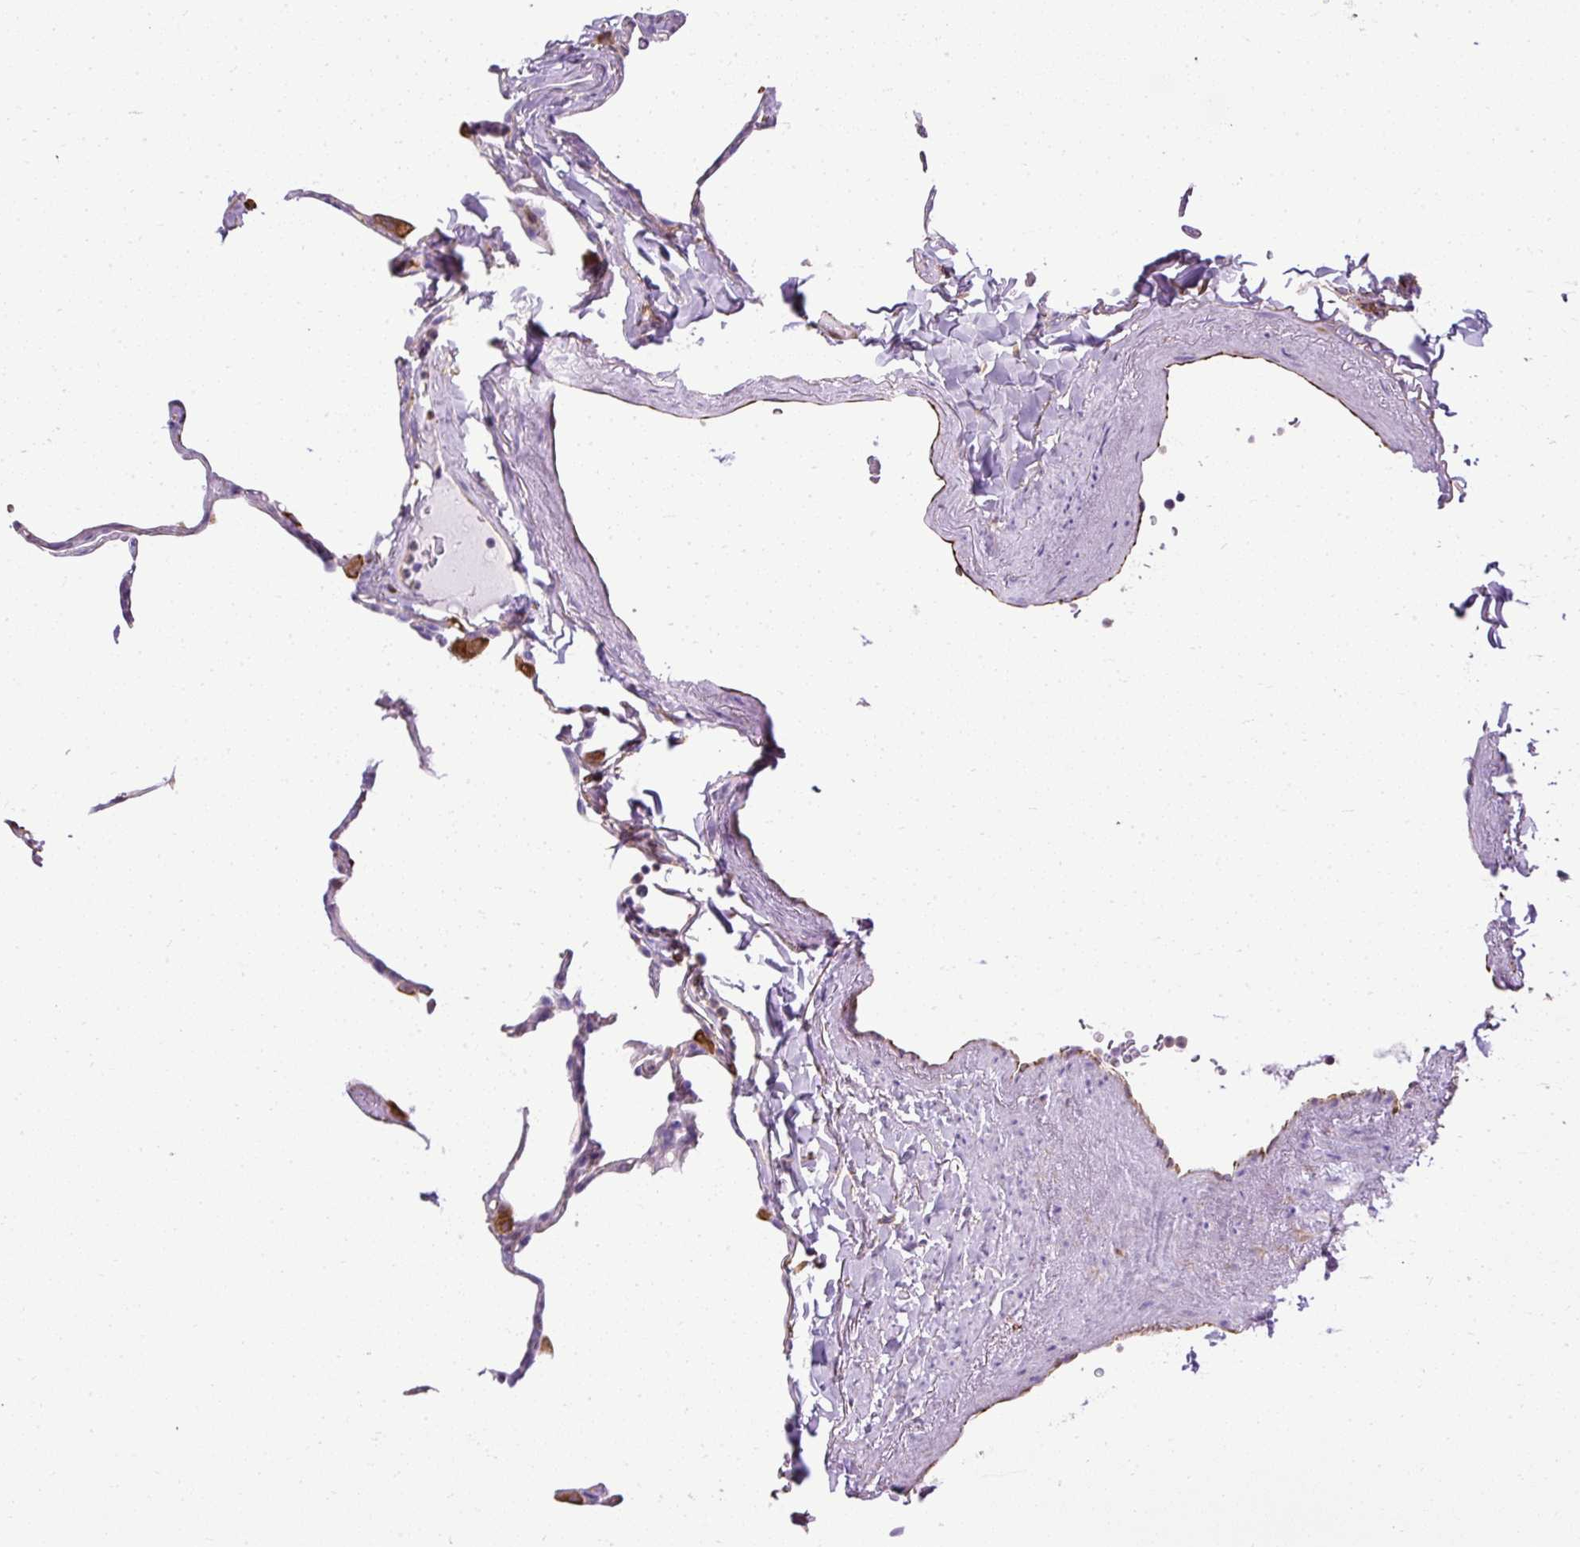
{"staining": {"intensity": "negative", "quantity": "none", "location": "none"}, "tissue": "lung", "cell_type": "Alveolar cells", "image_type": "normal", "snomed": [{"axis": "morphology", "description": "Normal tissue, NOS"}, {"axis": "topography", "description": "Lung"}], "caption": "The immunohistochemistry micrograph has no significant expression in alveolar cells of lung.", "gene": "PLS1", "patient": {"sex": "male", "age": 65}}